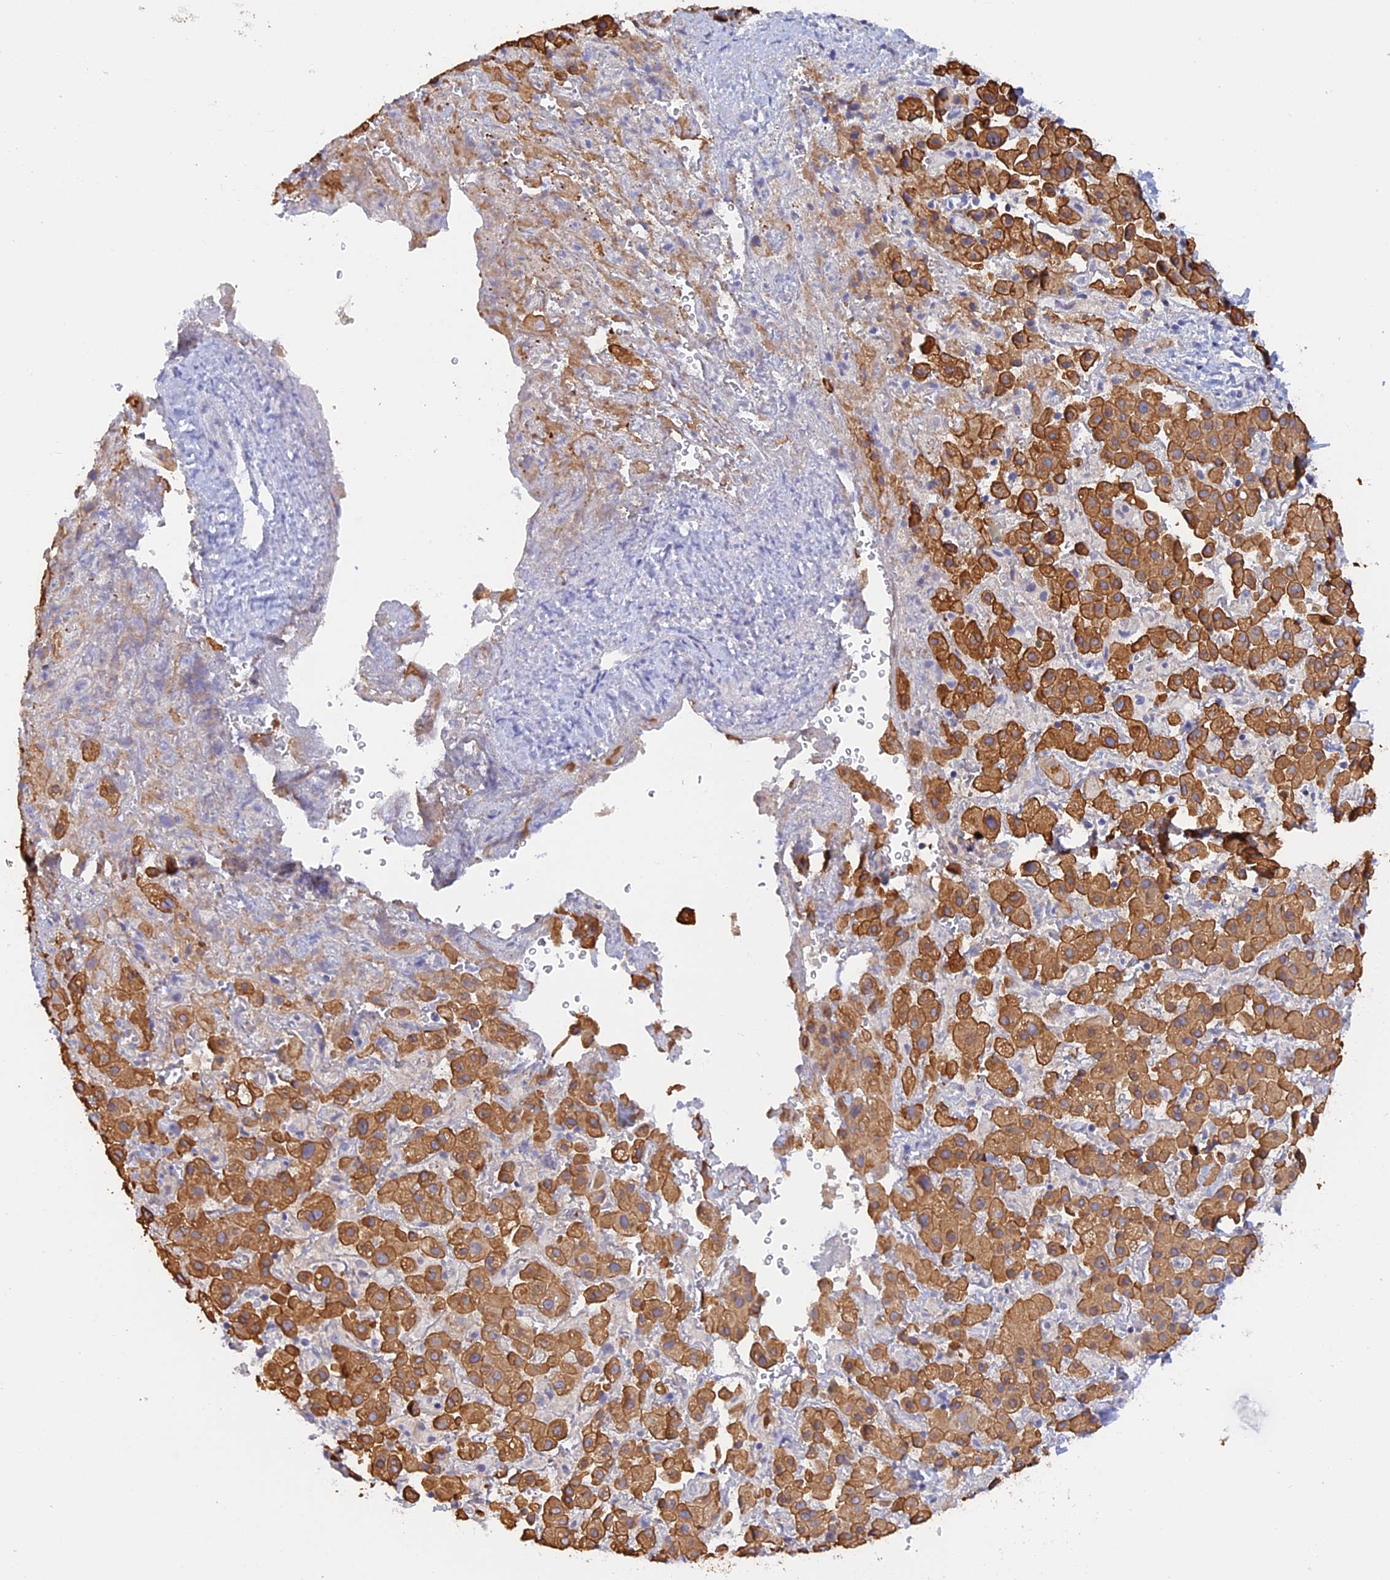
{"staining": {"intensity": "strong", "quantity": ">75%", "location": "cytoplasmic/membranous"}, "tissue": "liver cancer", "cell_type": "Tumor cells", "image_type": "cancer", "snomed": [{"axis": "morphology", "description": "Cholangiocarcinoma"}, {"axis": "topography", "description": "Liver"}], "caption": "A brown stain shows strong cytoplasmic/membranous expression of a protein in liver cholangiocarcinoma tumor cells.", "gene": "STUB1", "patient": {"sex": "female", "age": 52}}